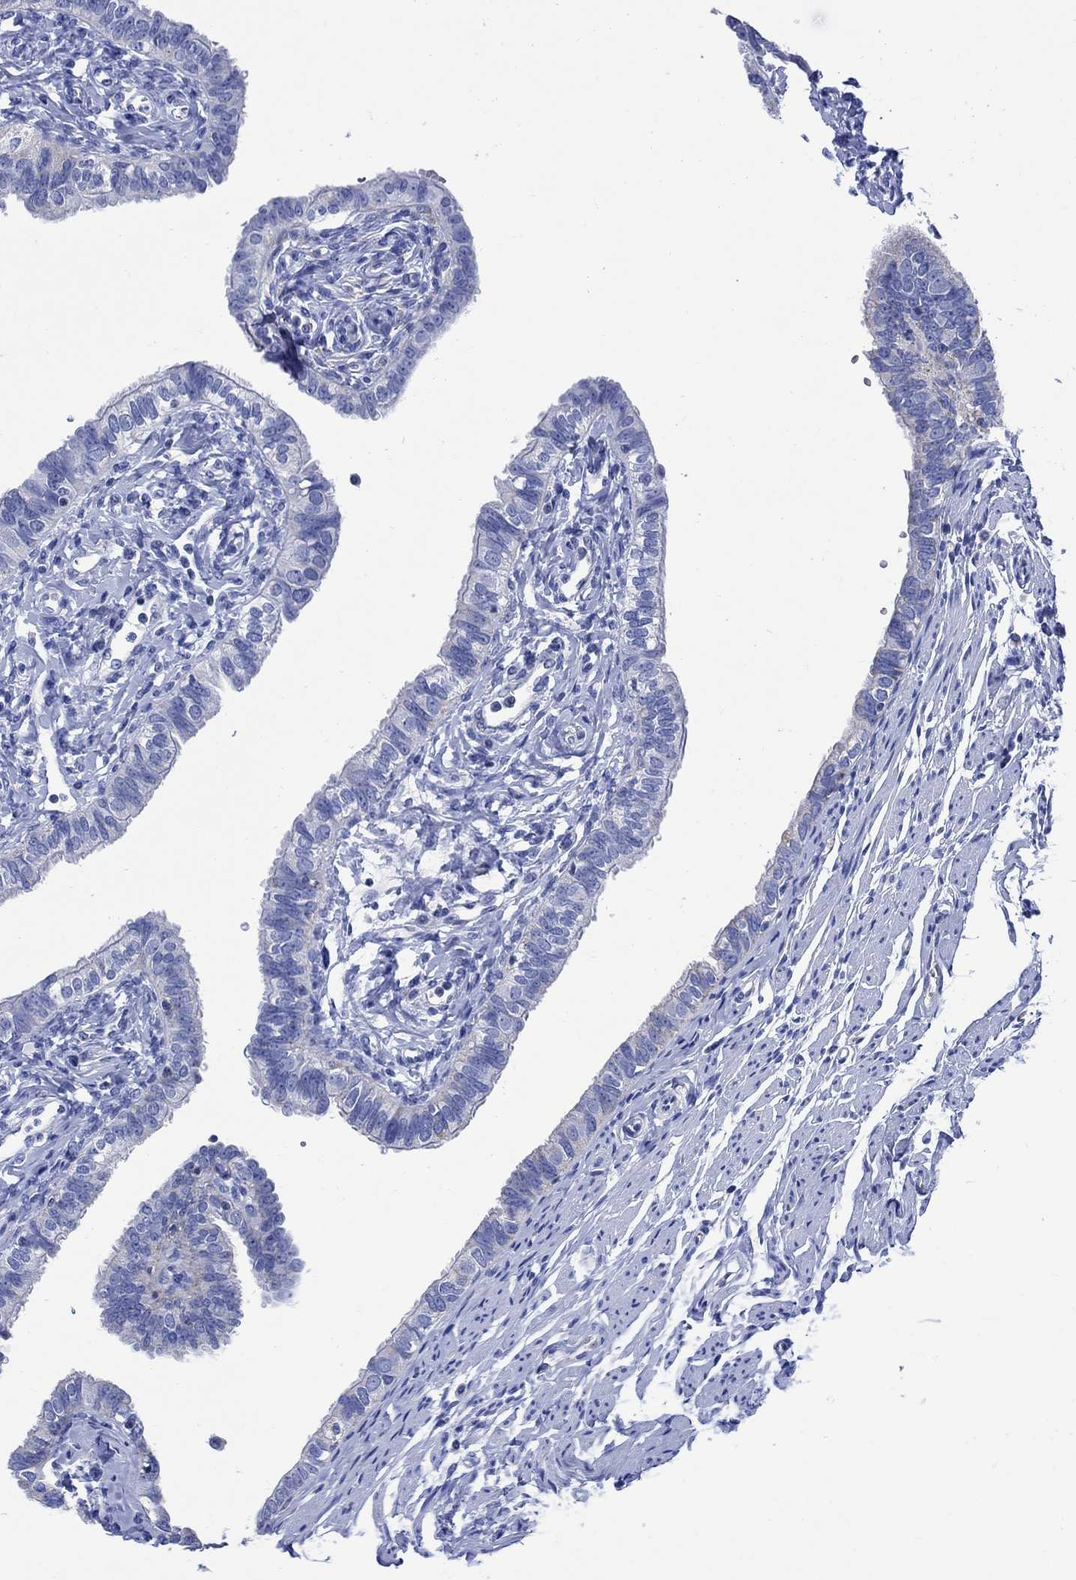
{"staining": {"intensity": "negative", "quantity": "none", "location": "none"}, "tissue": "fallopian tube", "cell_type": "Glandular cells", "image_type": "normal", "snomed": [{"axis": "morphology", "description": "Normal tissue, NOS"}, {"axis": "topography", "description": "Fallopian tube"}], "caption": "Fallopian tube was stained to show a protein in brown. There is no significant positivity in glandular cells. (DAB IHC visualized using brightfield microscopy, high magnification).", "gene": "CPLX1", "patient": {"sex": "female", "age": 54}}